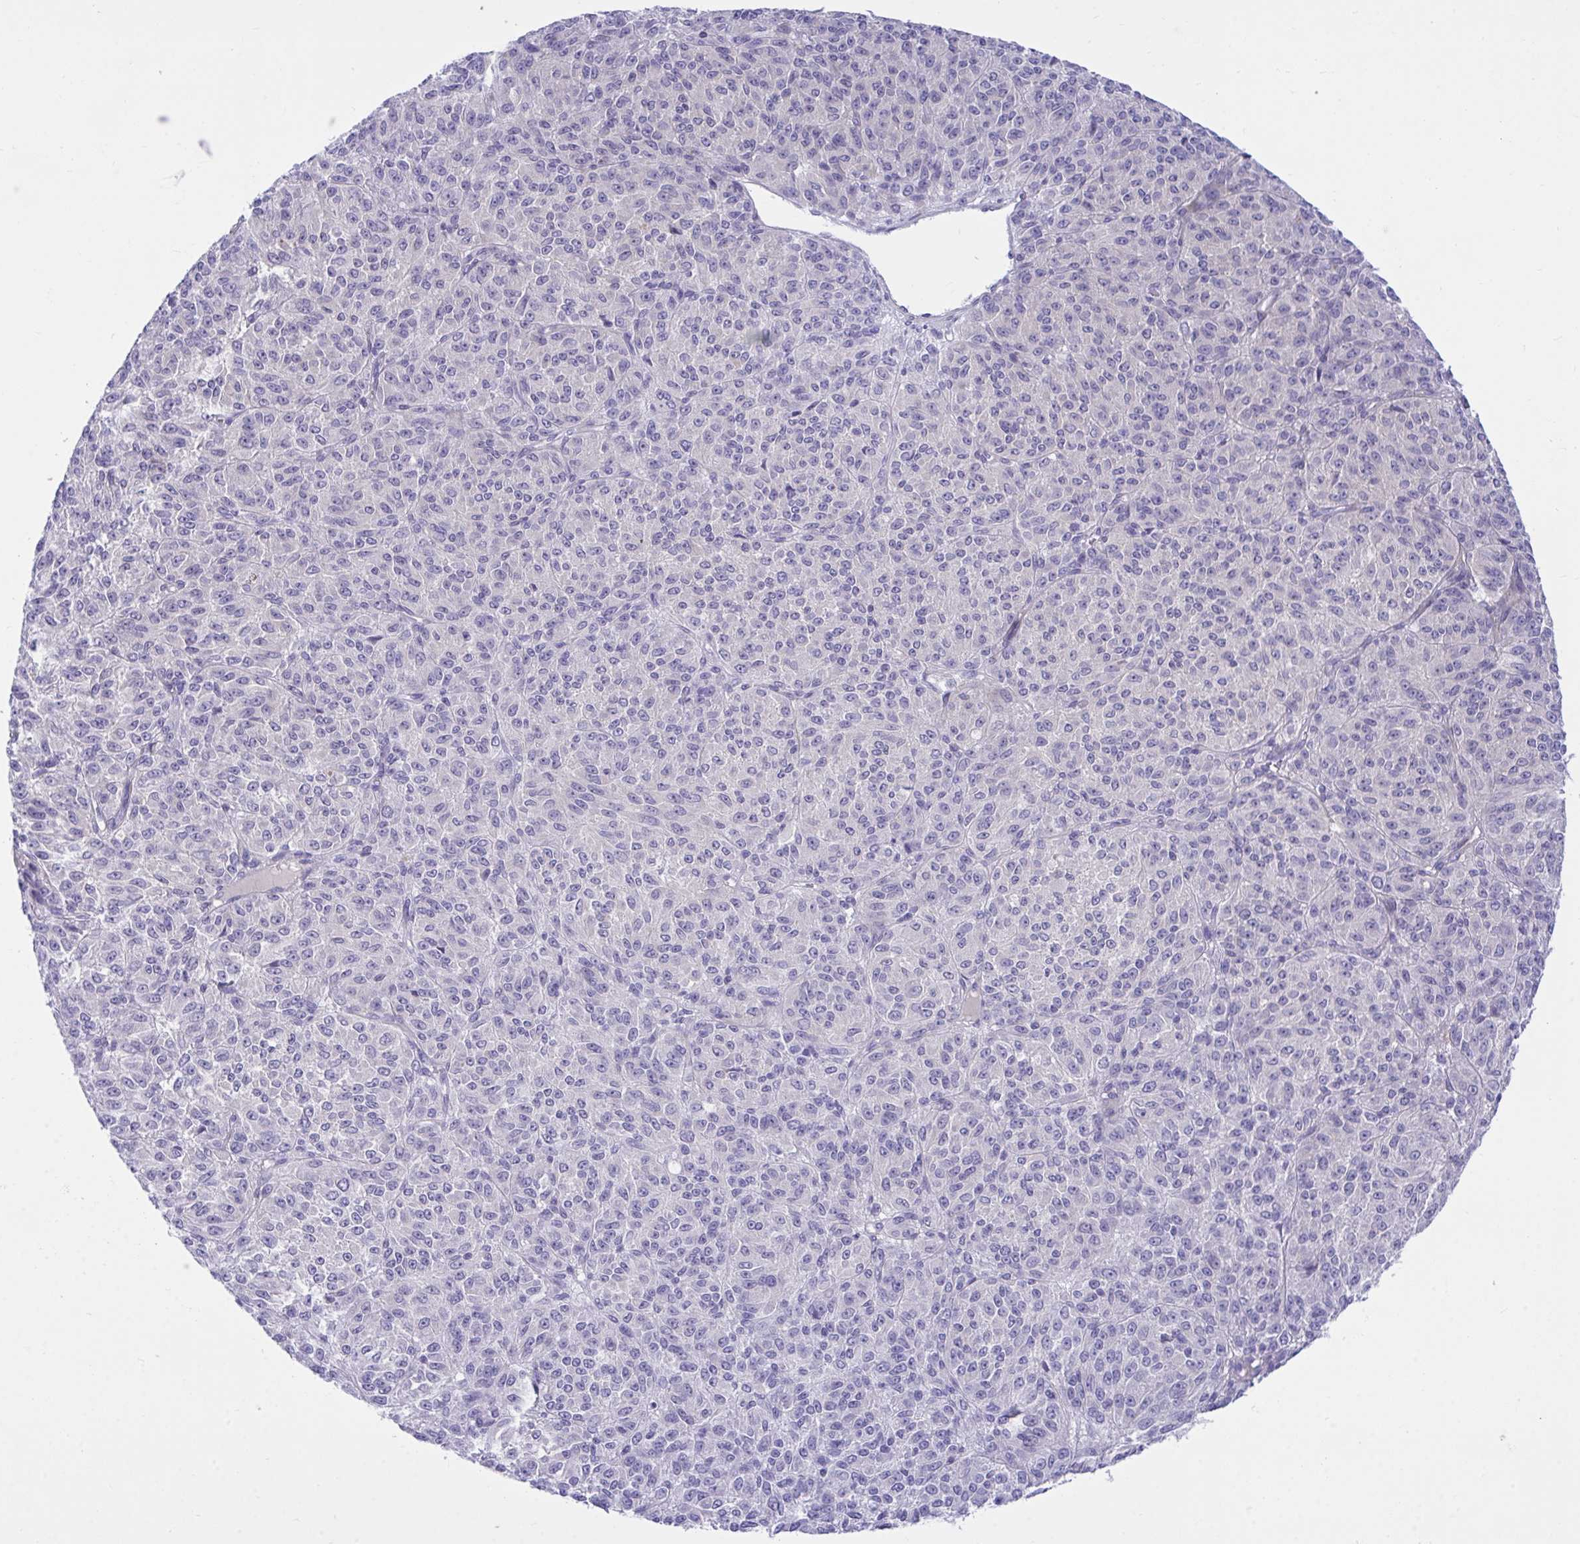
{"staining": {"intensity": "weak", "quantity": "<25%", "location": "cytoplasmic/membranous"}, "tissue": "melanoma", "cell_type": "Tumor cells", "image_type": "cancer", "snomed": [{"axis": "morphology", "description": "Malignant melanoma, Metastatic site"}, {"axis": "topography", "description": "Brain"}], "caption": "This photomicrograph is of melanoma stained with IHC to label a protein in brown with the nuclei are counter-stained blue. There is no expression in tumor cells.", "gene": "MED9", "patient": {"sex": "female", "age": 56}}